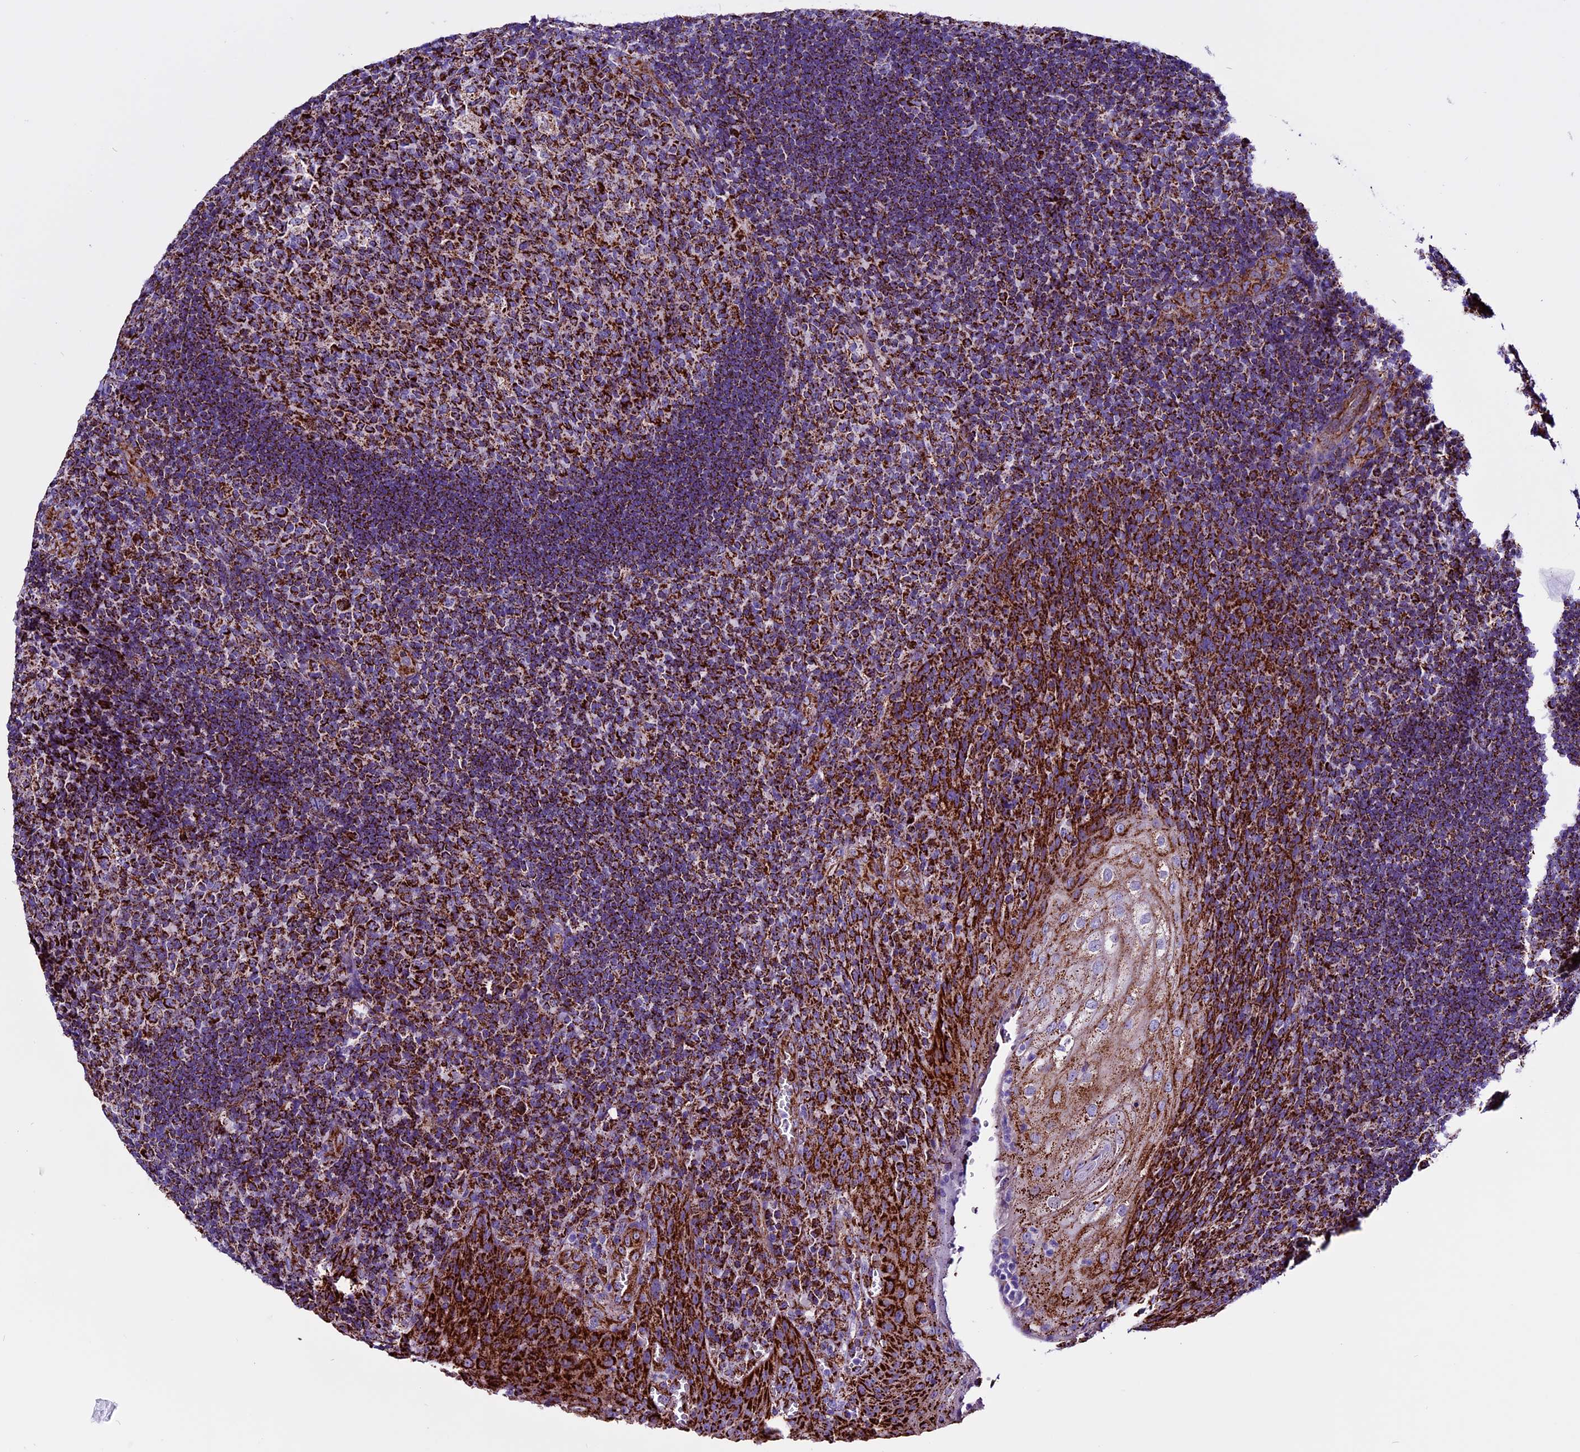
{"staining": {"intensity": "strong", "quantity": "25%-75%", "location": "cytoplasmic/membranous"}, "tissue": "tonsil", "cell_type": "Germinal center cells", "image_type": "normal", "snomed": [{"axis": "morphology", "description": "Normal tissue, NOS"}, {"axis": "topography", "description": "Tonsil"}], "caption": "Germinal center cells display high levels of strong cytoplasmic/membranous positivity in approximately 25%-75% of cells in unremarkable human tonsil. Immunohistochemistry (ihc) stains the protein of interest in brown and the nuclei are stained blue.", "gene": "CX3CL1", "patient": {"sex": "male", "age": 17}}